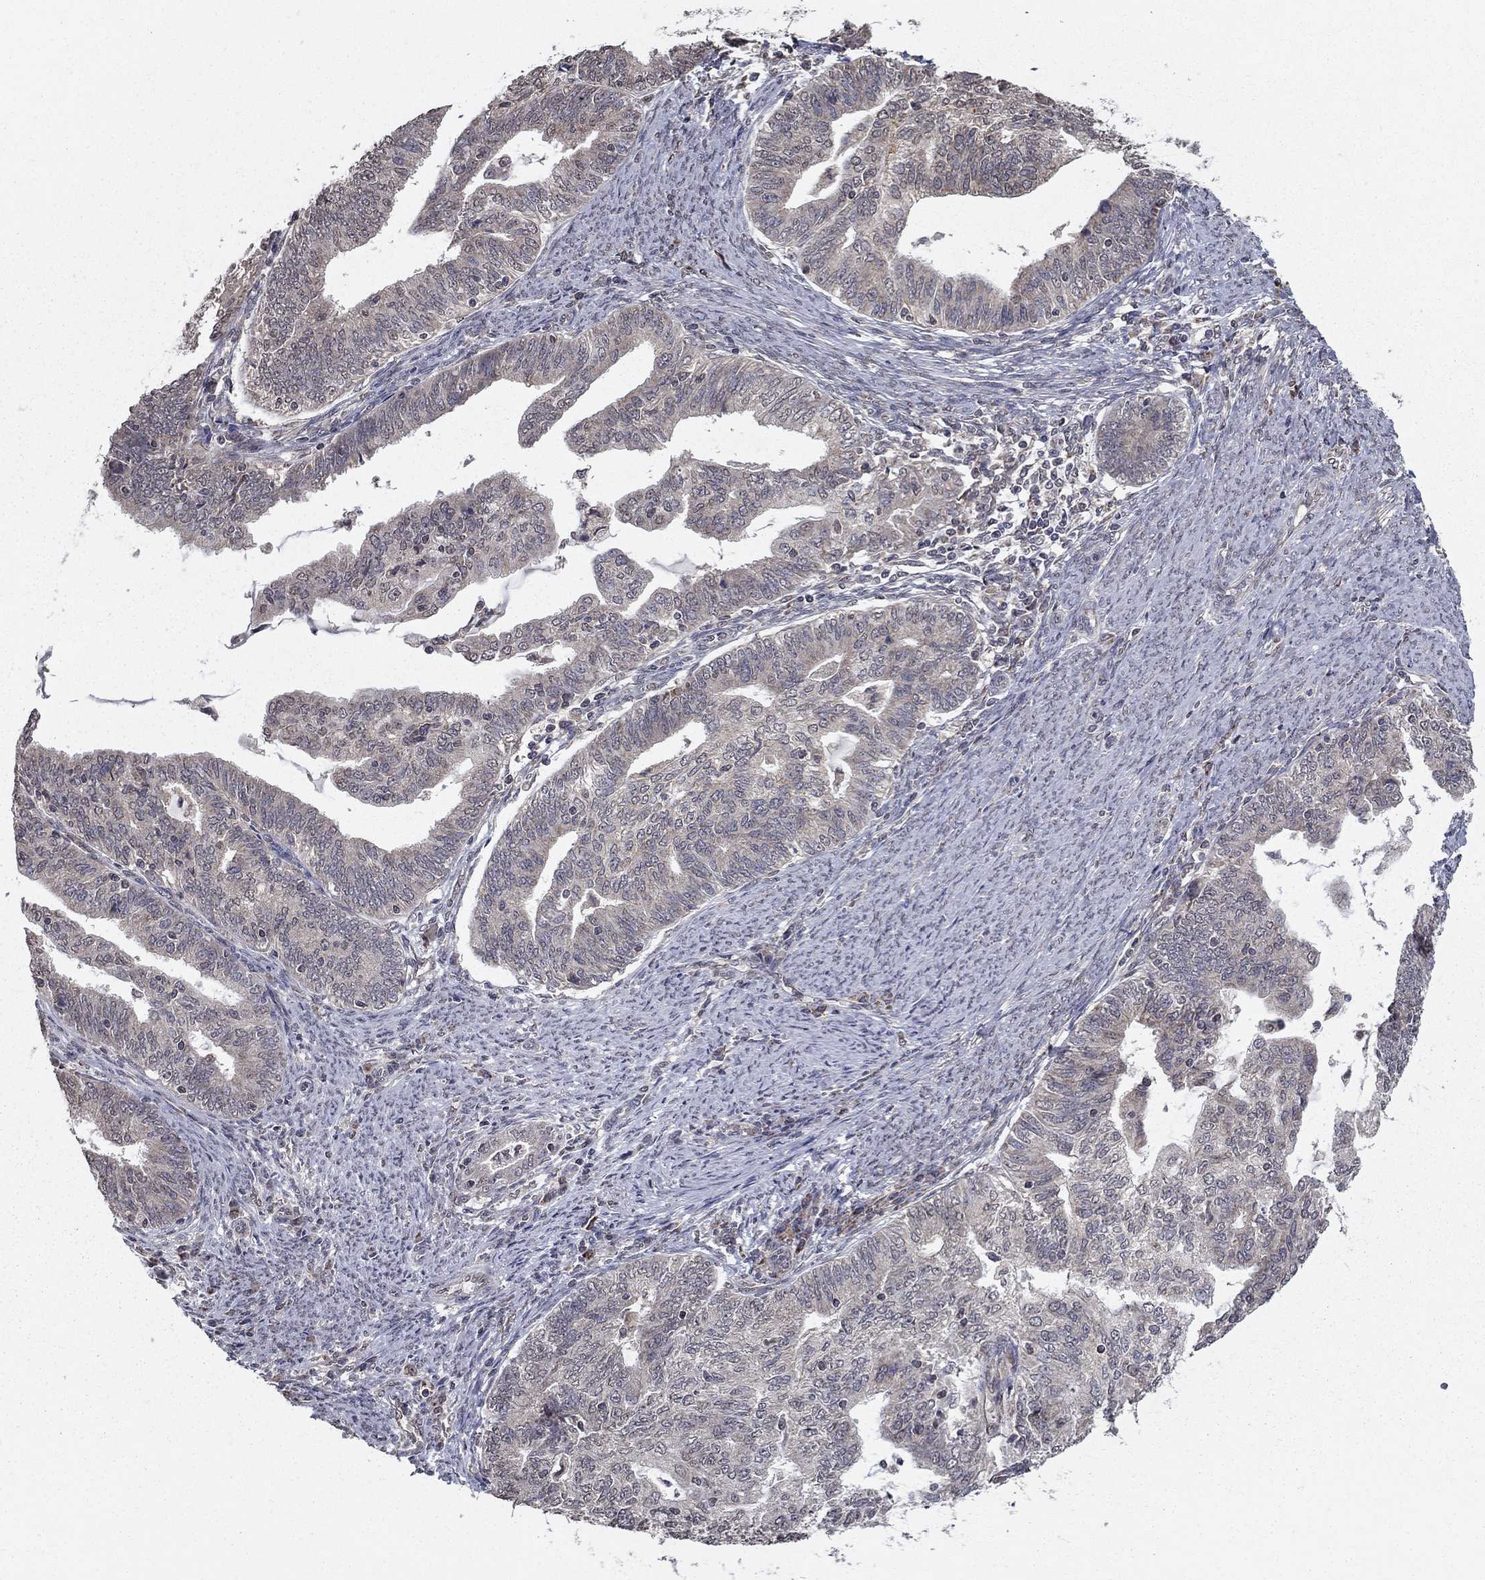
{"staining": {"intensity": "negative", "quantity": "none", "location": "none"}, "tissue": "endometrial cancer", "cell_type": "Tumor cells", "image_type": "cancer", "snomed": [{"axis": "morphology", "description": "Adenocarcinoma, NOS"}, {"axis": "topography", "description": "Endometrium"}], "caption": "This is an immunohistochemistry micrograph of endometrial adenocarcinoma. There is no staining in tumor cells.", "gene": "SLC2A13", "patient": {"sex": "female", "age": 82}}